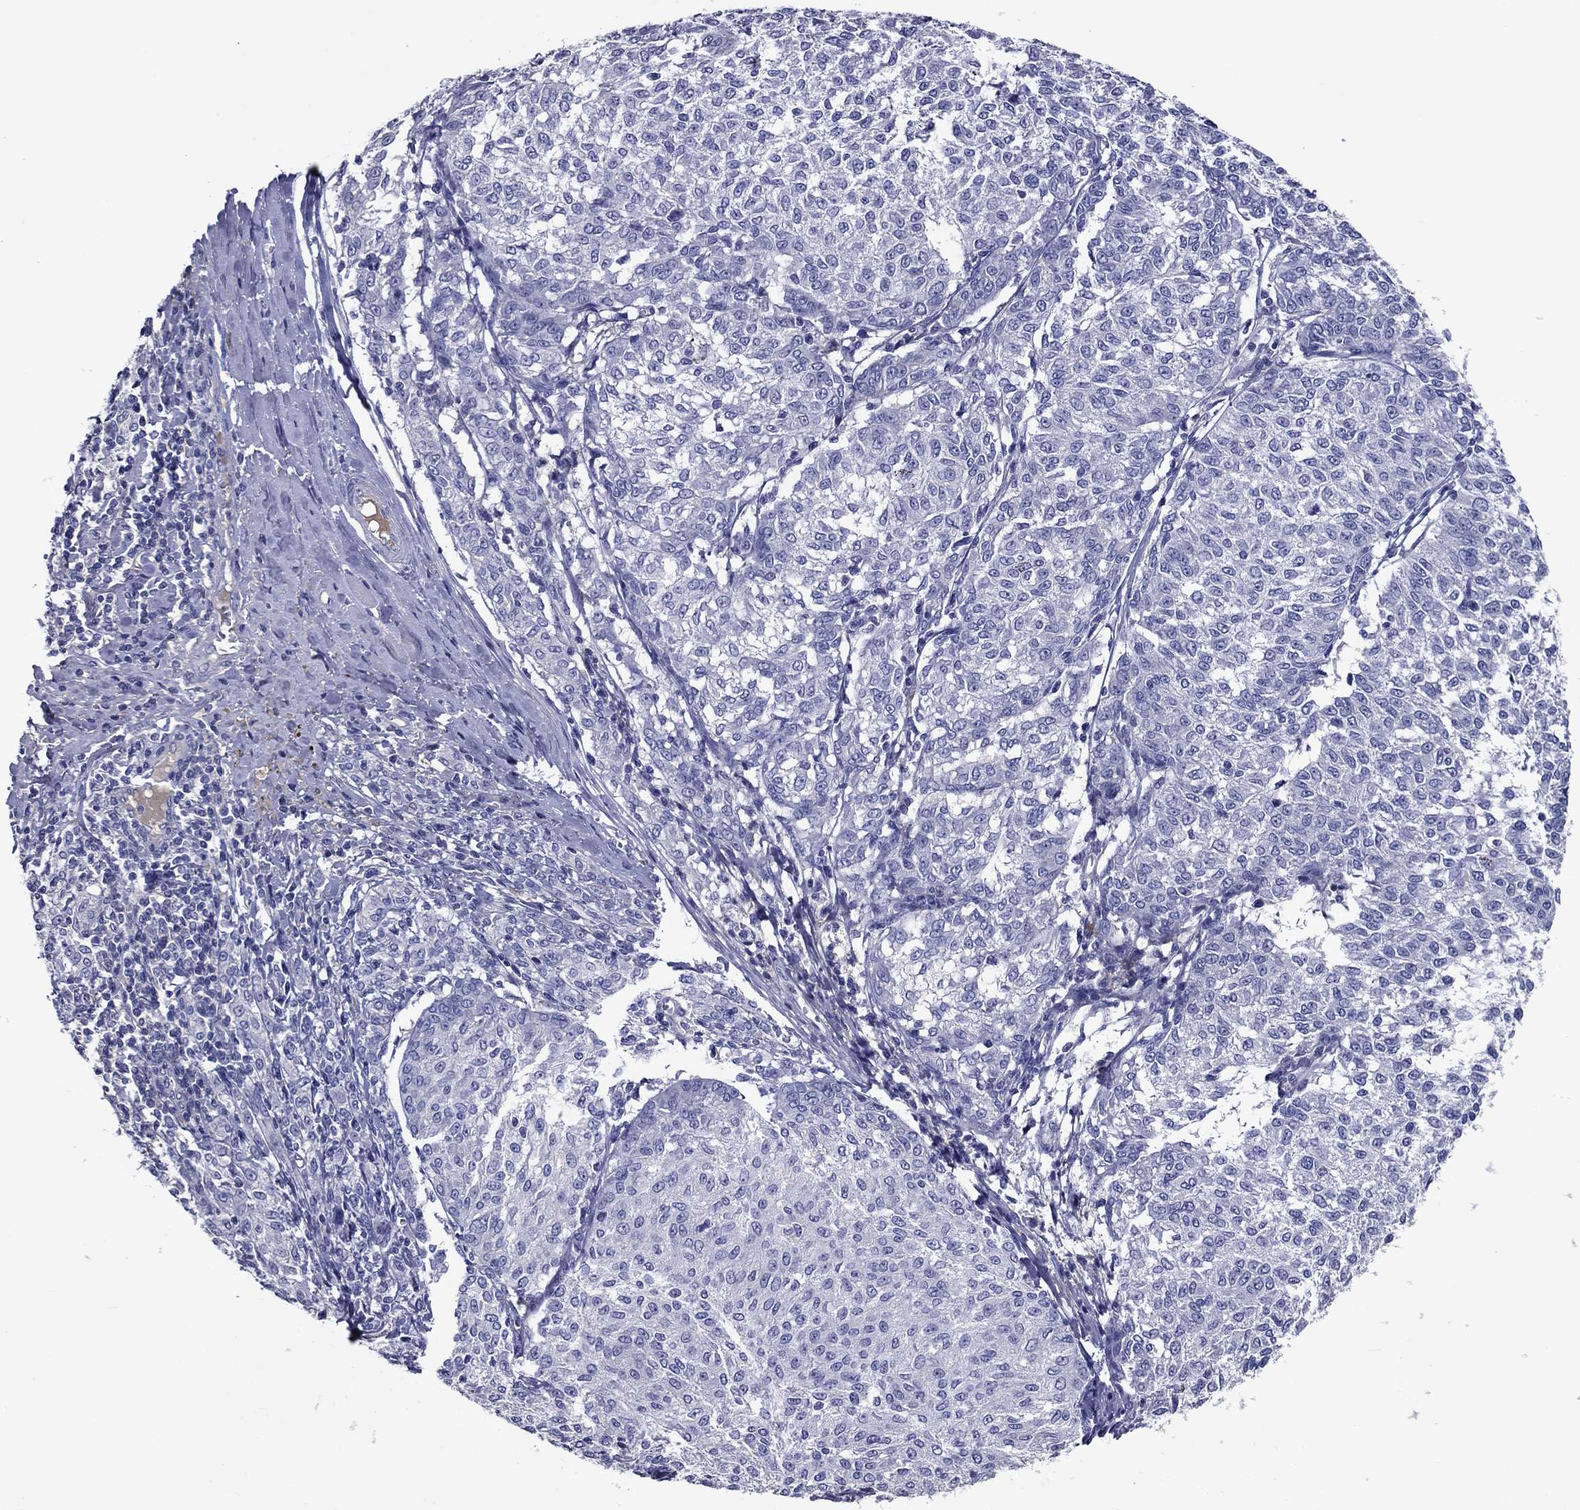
{"staining": {"intensity": "negative", "quantity": "none", "location": "none"}, "tissue": "melanoma", "cell_type": "Tumor cells", "image_type": "cancer", "snomed": [{"axis": "morphology", "description": "Malignant melanoma, NOS"}, {"axis": "topography", "description": "Skin"}], "caption": "Protein analysis of malignant melanoma reveals no significant positivity in tumor cells. (DAB (3,3'-diaminobenzidine) immunohistochemistry (IHC) with hematoxylin counter stain).", "gene": "CNDP1", "patient": {"sex": "female", "age": 72}}